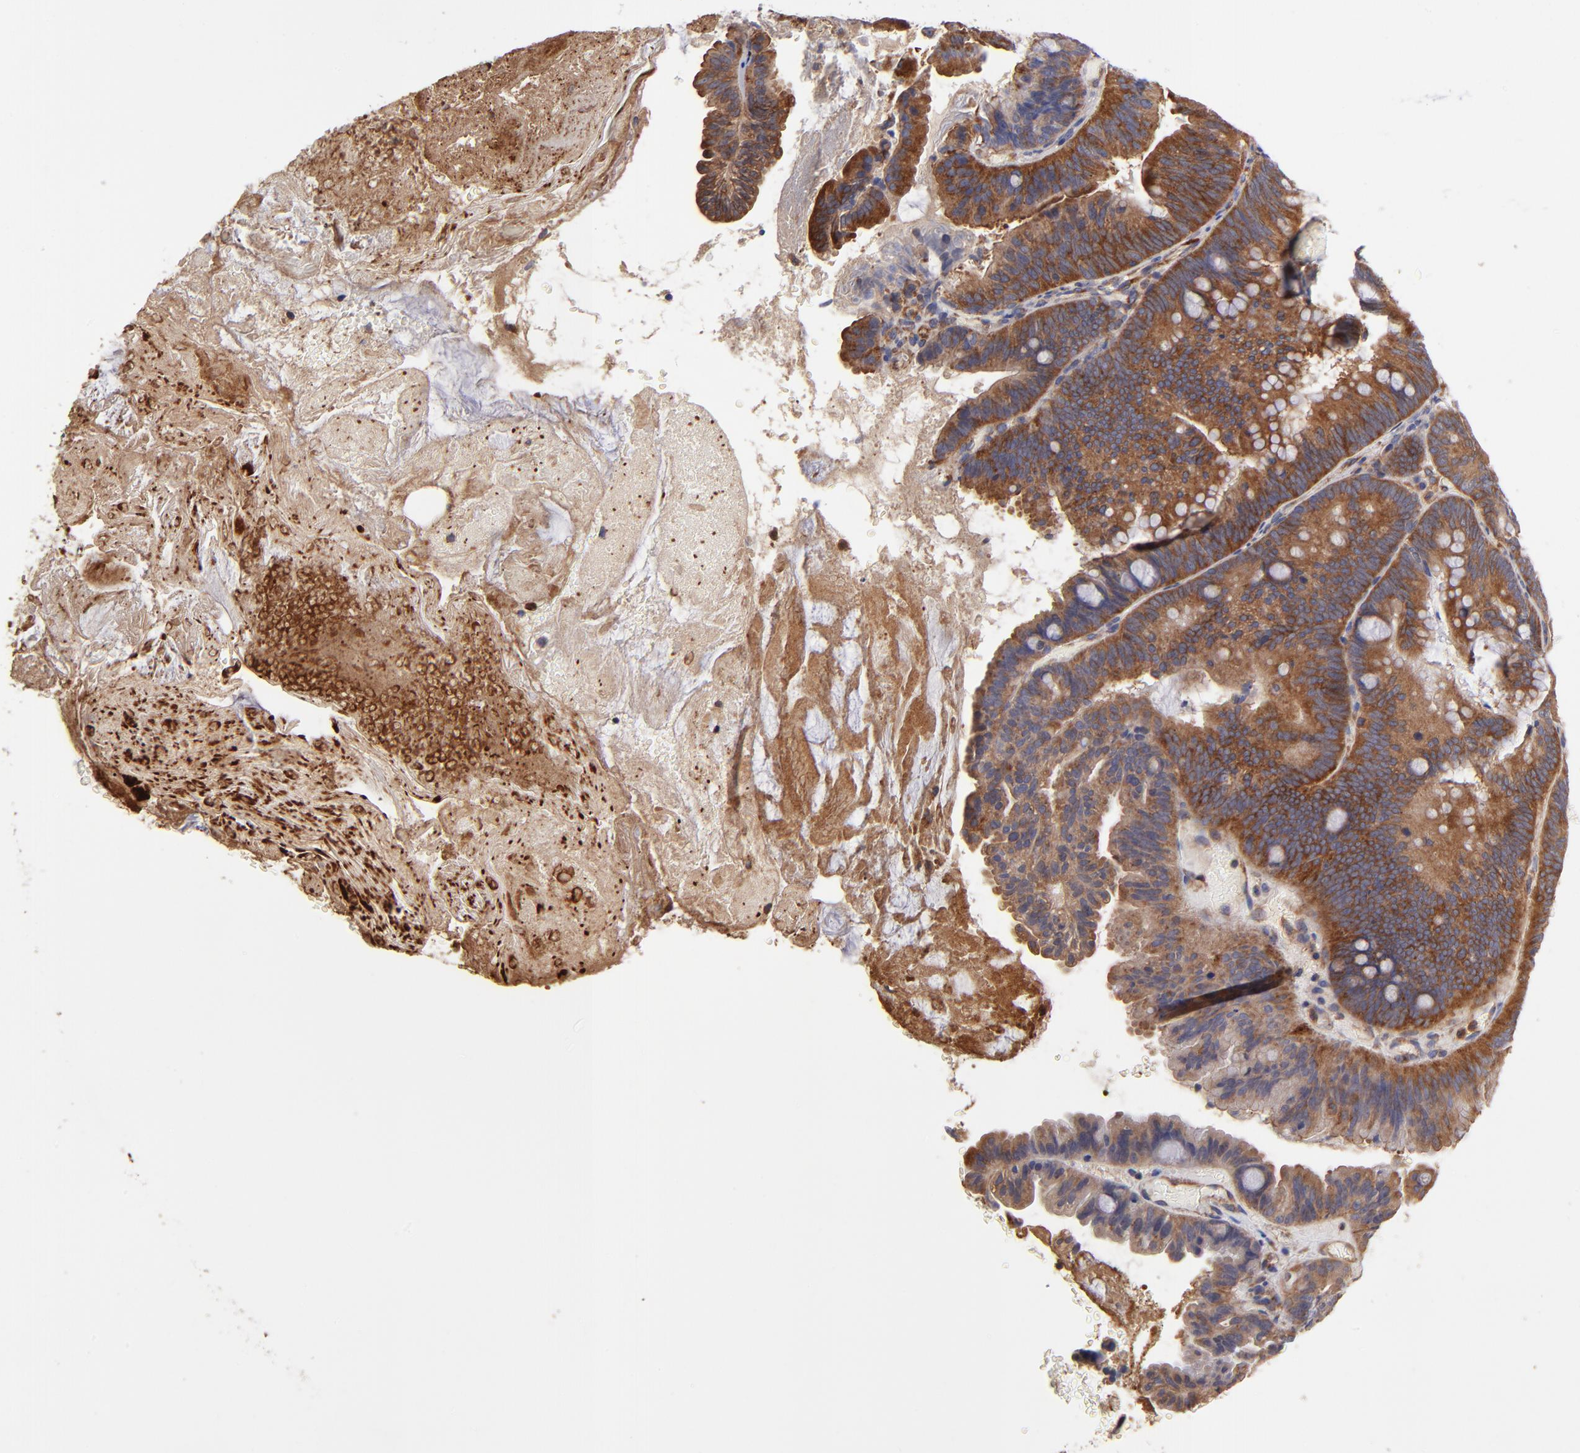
{"staining": {"intensity": "strong", "quantity": ">75%", "location": "cytoplasmic/membranous"}, "tissue": "pancreatic cancer", "cell_type": "Tumor cells", "image_type": "cancer", "snomed": [{"axis": "morphology", "description": "Adenocarcinoma, NOS"}, {"axis": "topography", "description": "Pancreas"}], "caption": "Immunohistochemical staining of pancreatic cancer demonstrates strong cytoplasmic/membranous protein expression in about >75% of tumor cells.", "gene": "ASB7", "patient": {"sex": "male", "age": 82}}